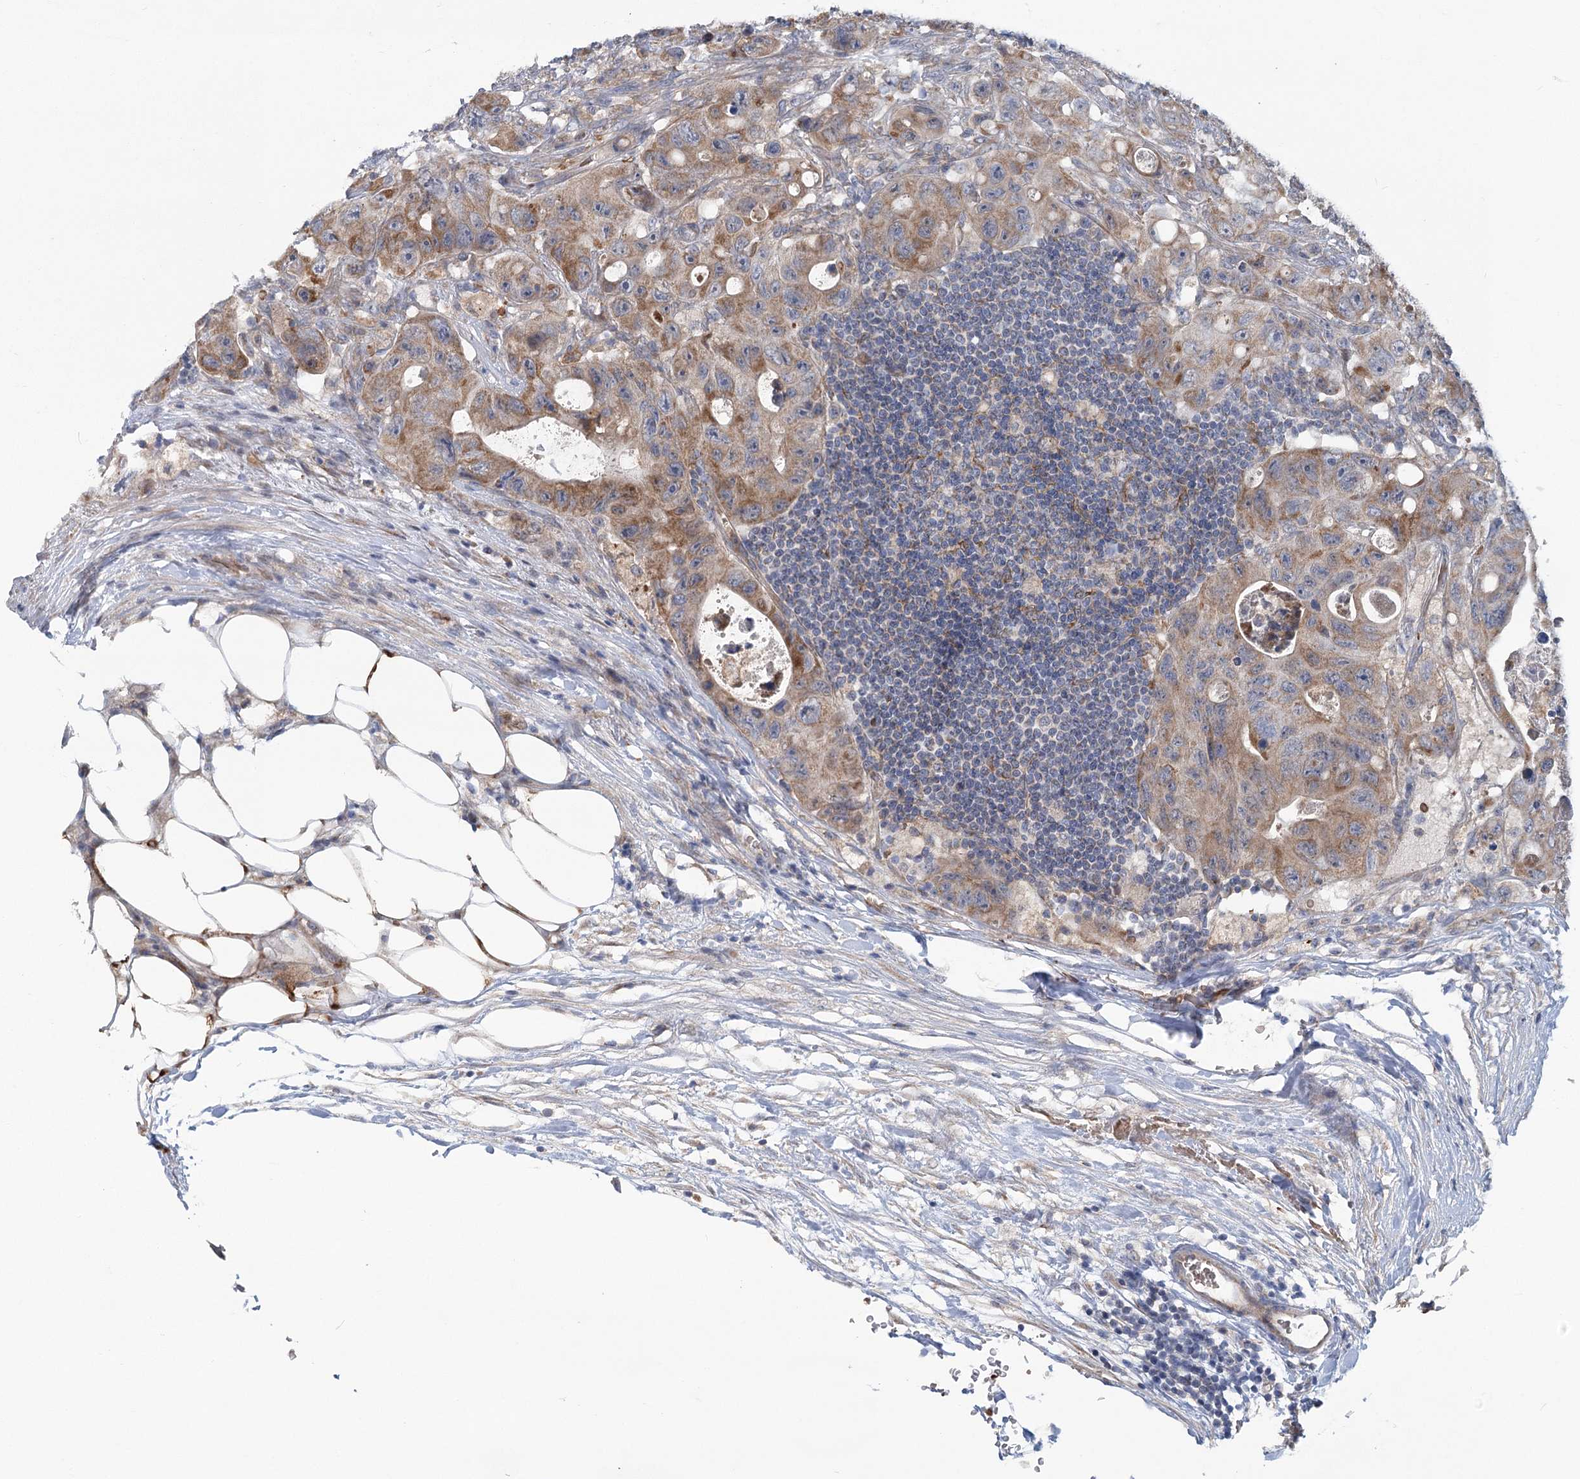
{"staining": {"intensity": "moderate", "quantity": ">75%", "location": "cytoplasmic/membranous"}, "tissue": "colorectal cancer", "cell_type": "Tumor cells", "image_type": "cancer", "snomed": [{"axis": "morphology", "description": "Adenocarcinoma, NOS"}, {"axis": "topography", "description": "Colon"}], "caption": "Immunohistochemical staining of colorectal cancer shows moderate cytoplasmic/membranous protein positivity in approximately >75% of tumor cells. The staining is performed using DAB brown chromogen to label protein expression. The nuclei are counter-stained blue using hematoxylin.", "gene": "CIB4", "patient": {"sex": "female", "age": 46}}